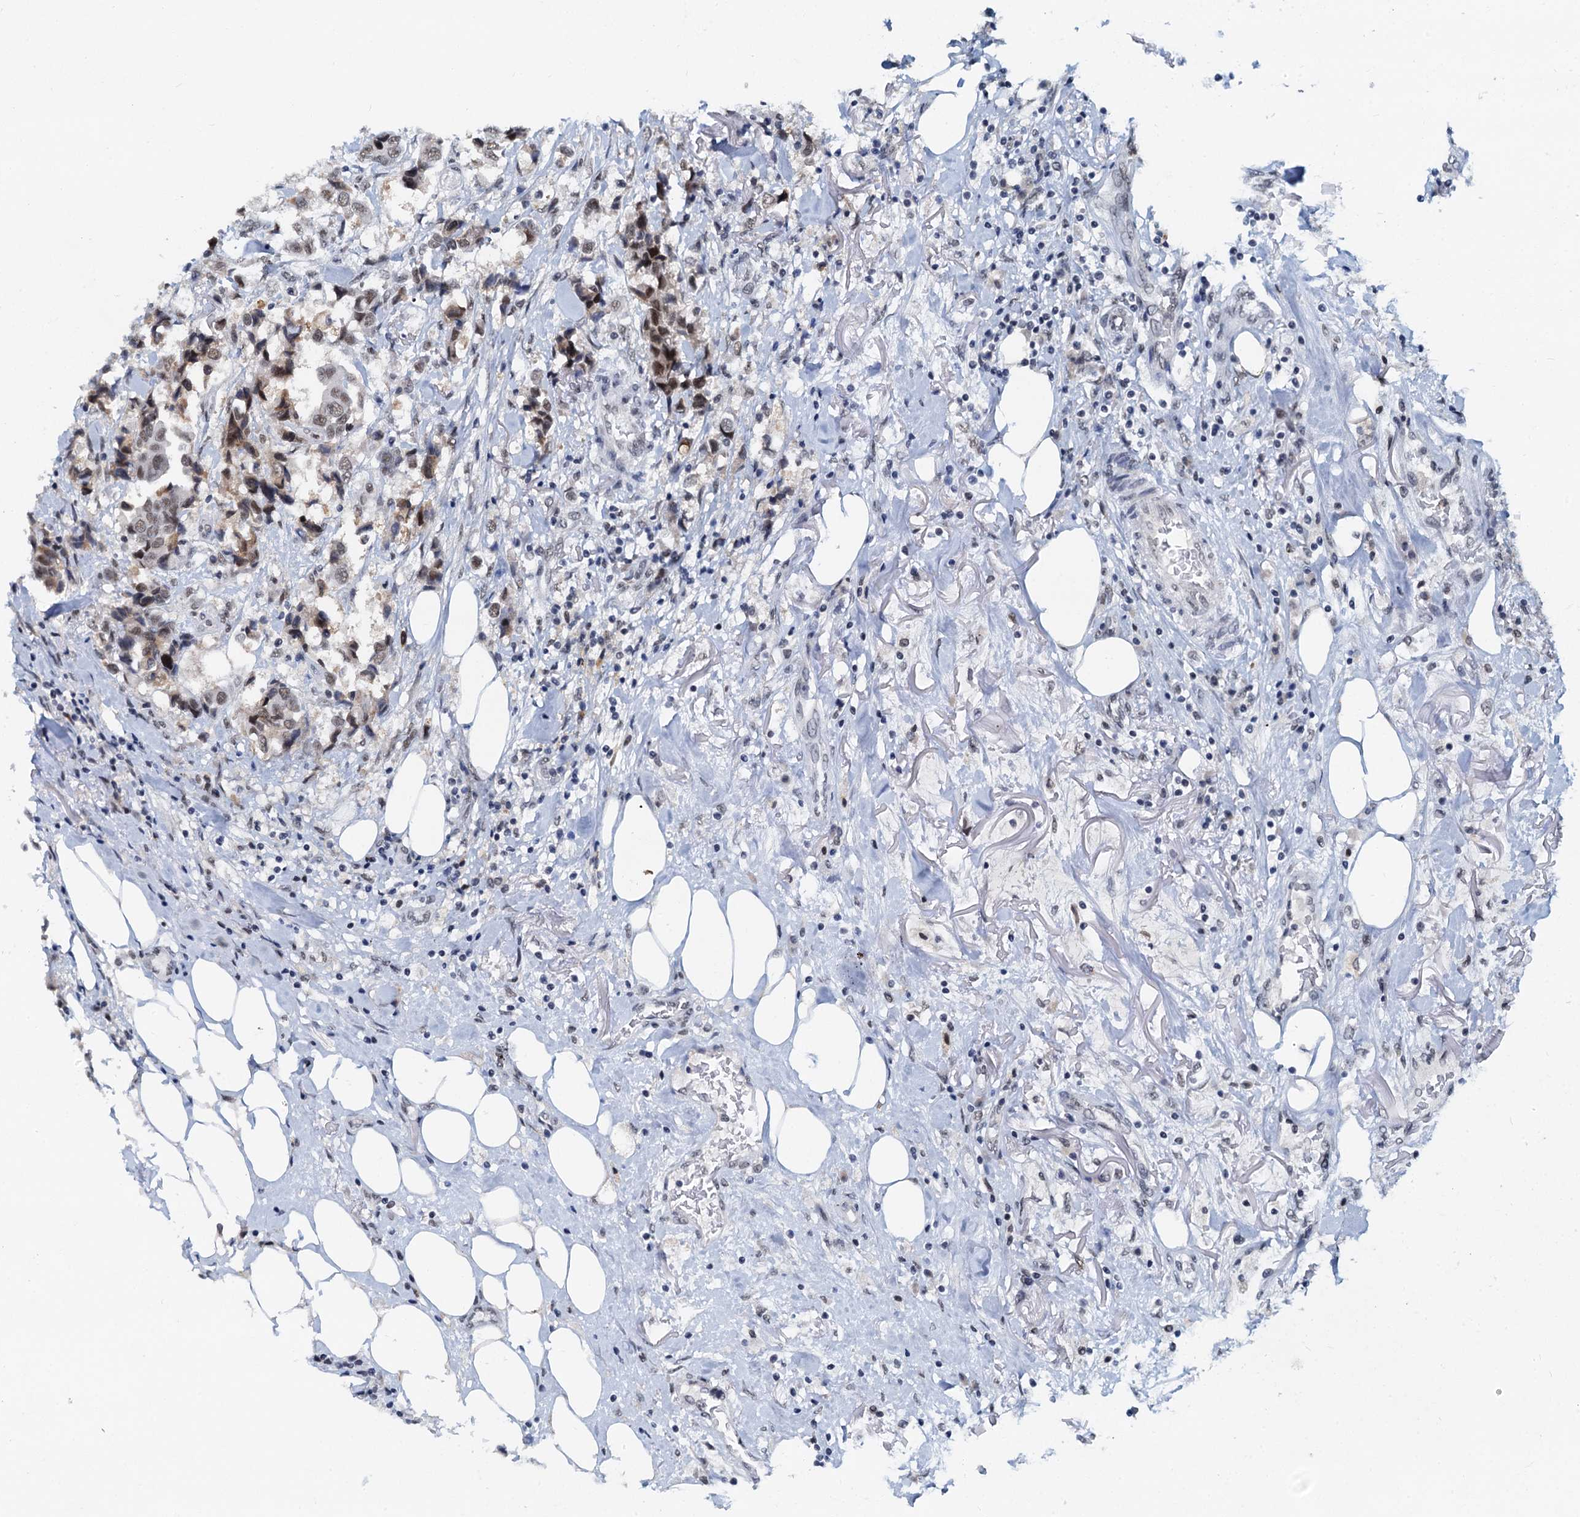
{"staining": {"intensity": "weak", "quantity": ">75%", "location": "nuclear"}, "tissue": "breast cancer", "cell_type": "Tumor cells", "image_type": "cancer", "snomed": [{"axis": "morphology", "description": "Duct carcinoma"}, {"axis": "topography", "description": "Breast"}], "caption": "High-power microscopy captured an immunohistochemistry image of intraductal carcinoma (breast), revealing weak nuclear positivity in about >75% of tumor cells. The protein is shown in brown color, while the nuclei are stained blue.", "gene": "SNRPD1", "patient": {"sex": "female", "age": 80}}